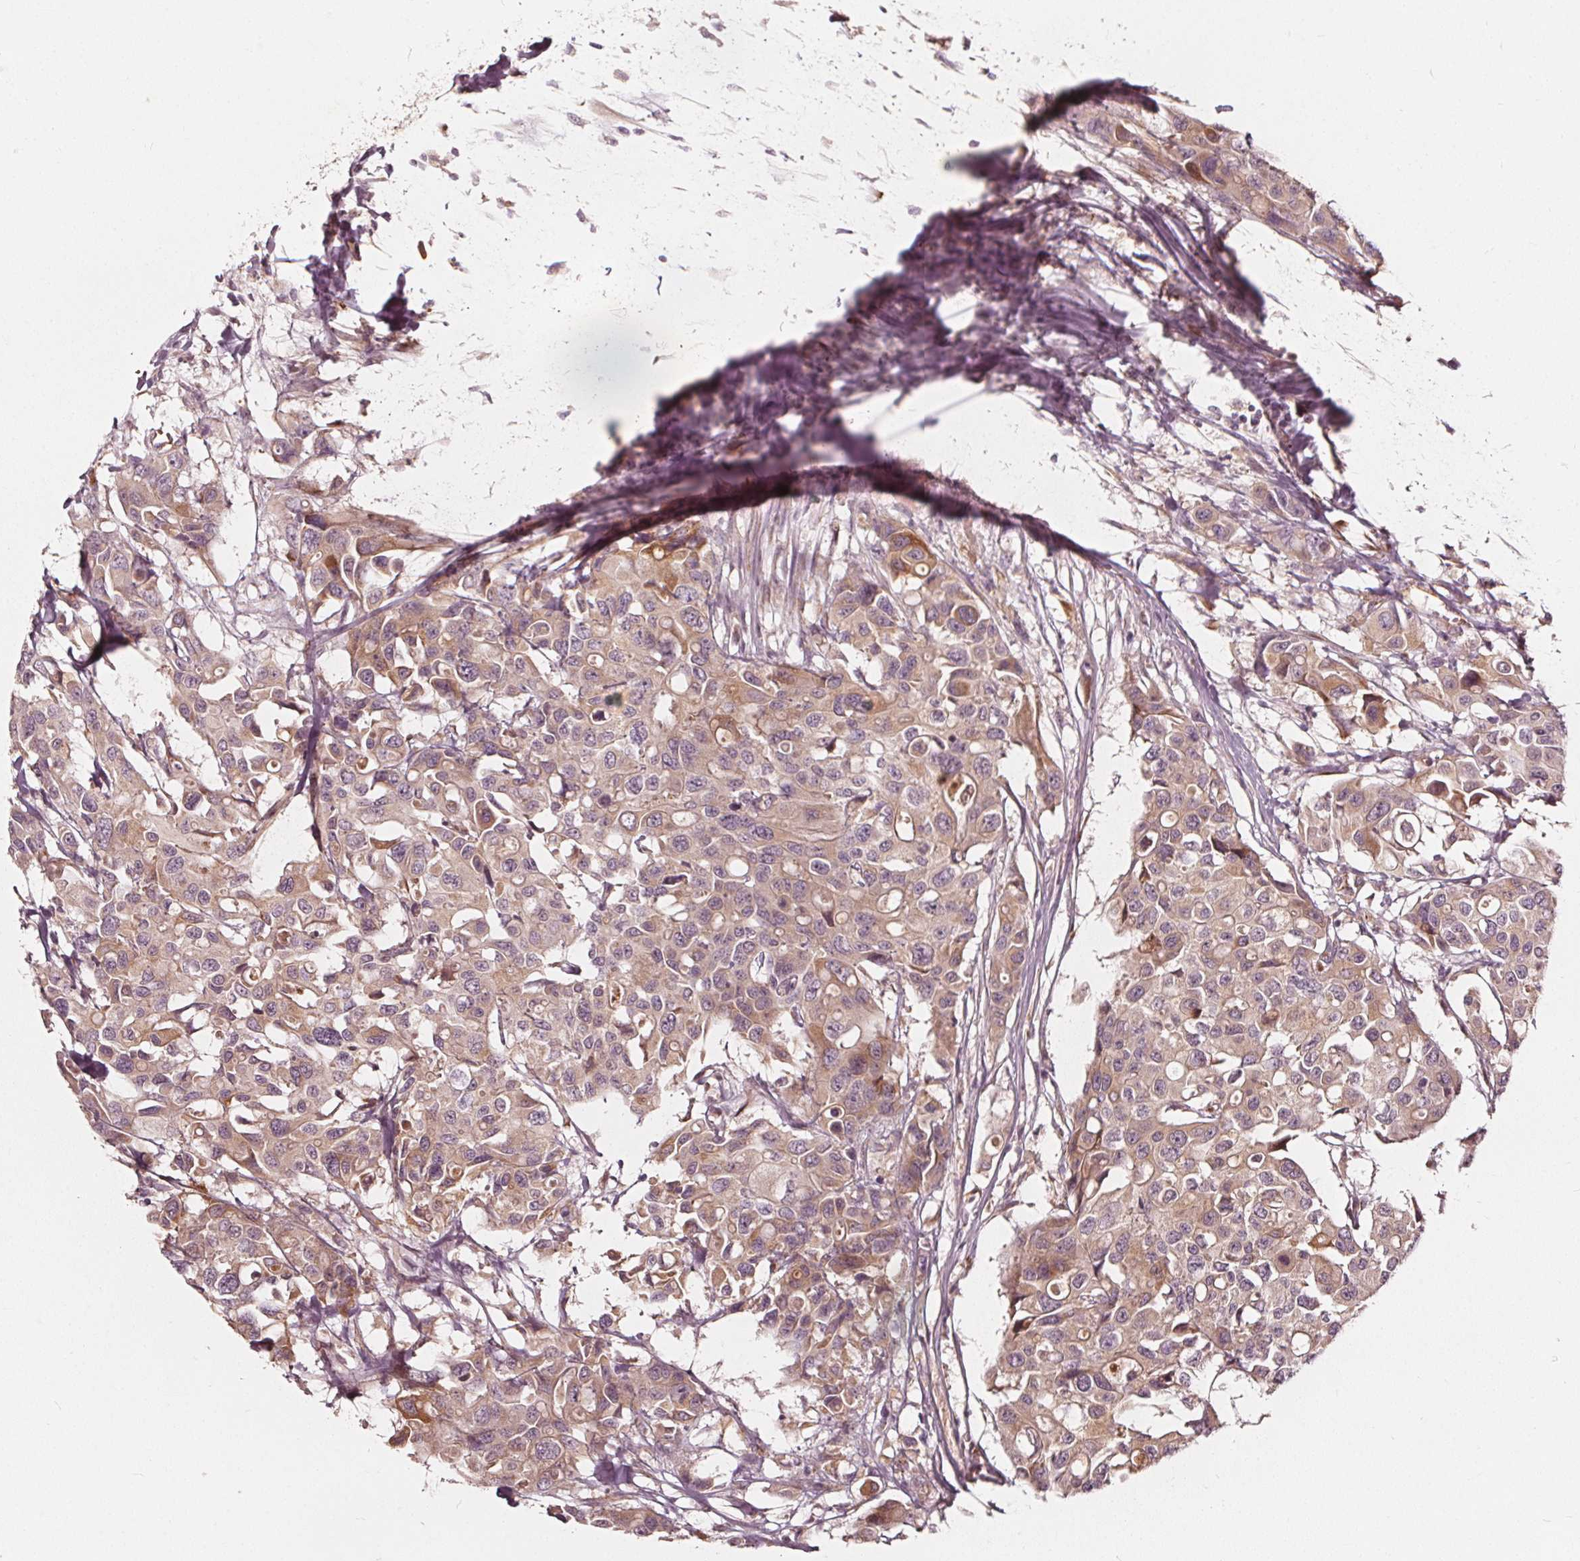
{"staining": {"intensity": "weak", "quantity": ">75%", "location": "cytoplasmic/membranous,nuclear"}, "tissue": "colorectal cancer", "cell_type": "Tumor cells", "image_type": "cancer", "snomed": [{"axis": "morphology", "description": "Adenocarcinoma, NOS"}, {"axis": "topography", "description": "Colon"}], "caption": "Protein expression analysis of colorectal adenocarcinoma shows weak cytoplasmic/membranous and nuclear positivity in approximately >75% of tumor cells.", "gene": "NPC1L1", "patient": {"sex": "male", "age": 77}}